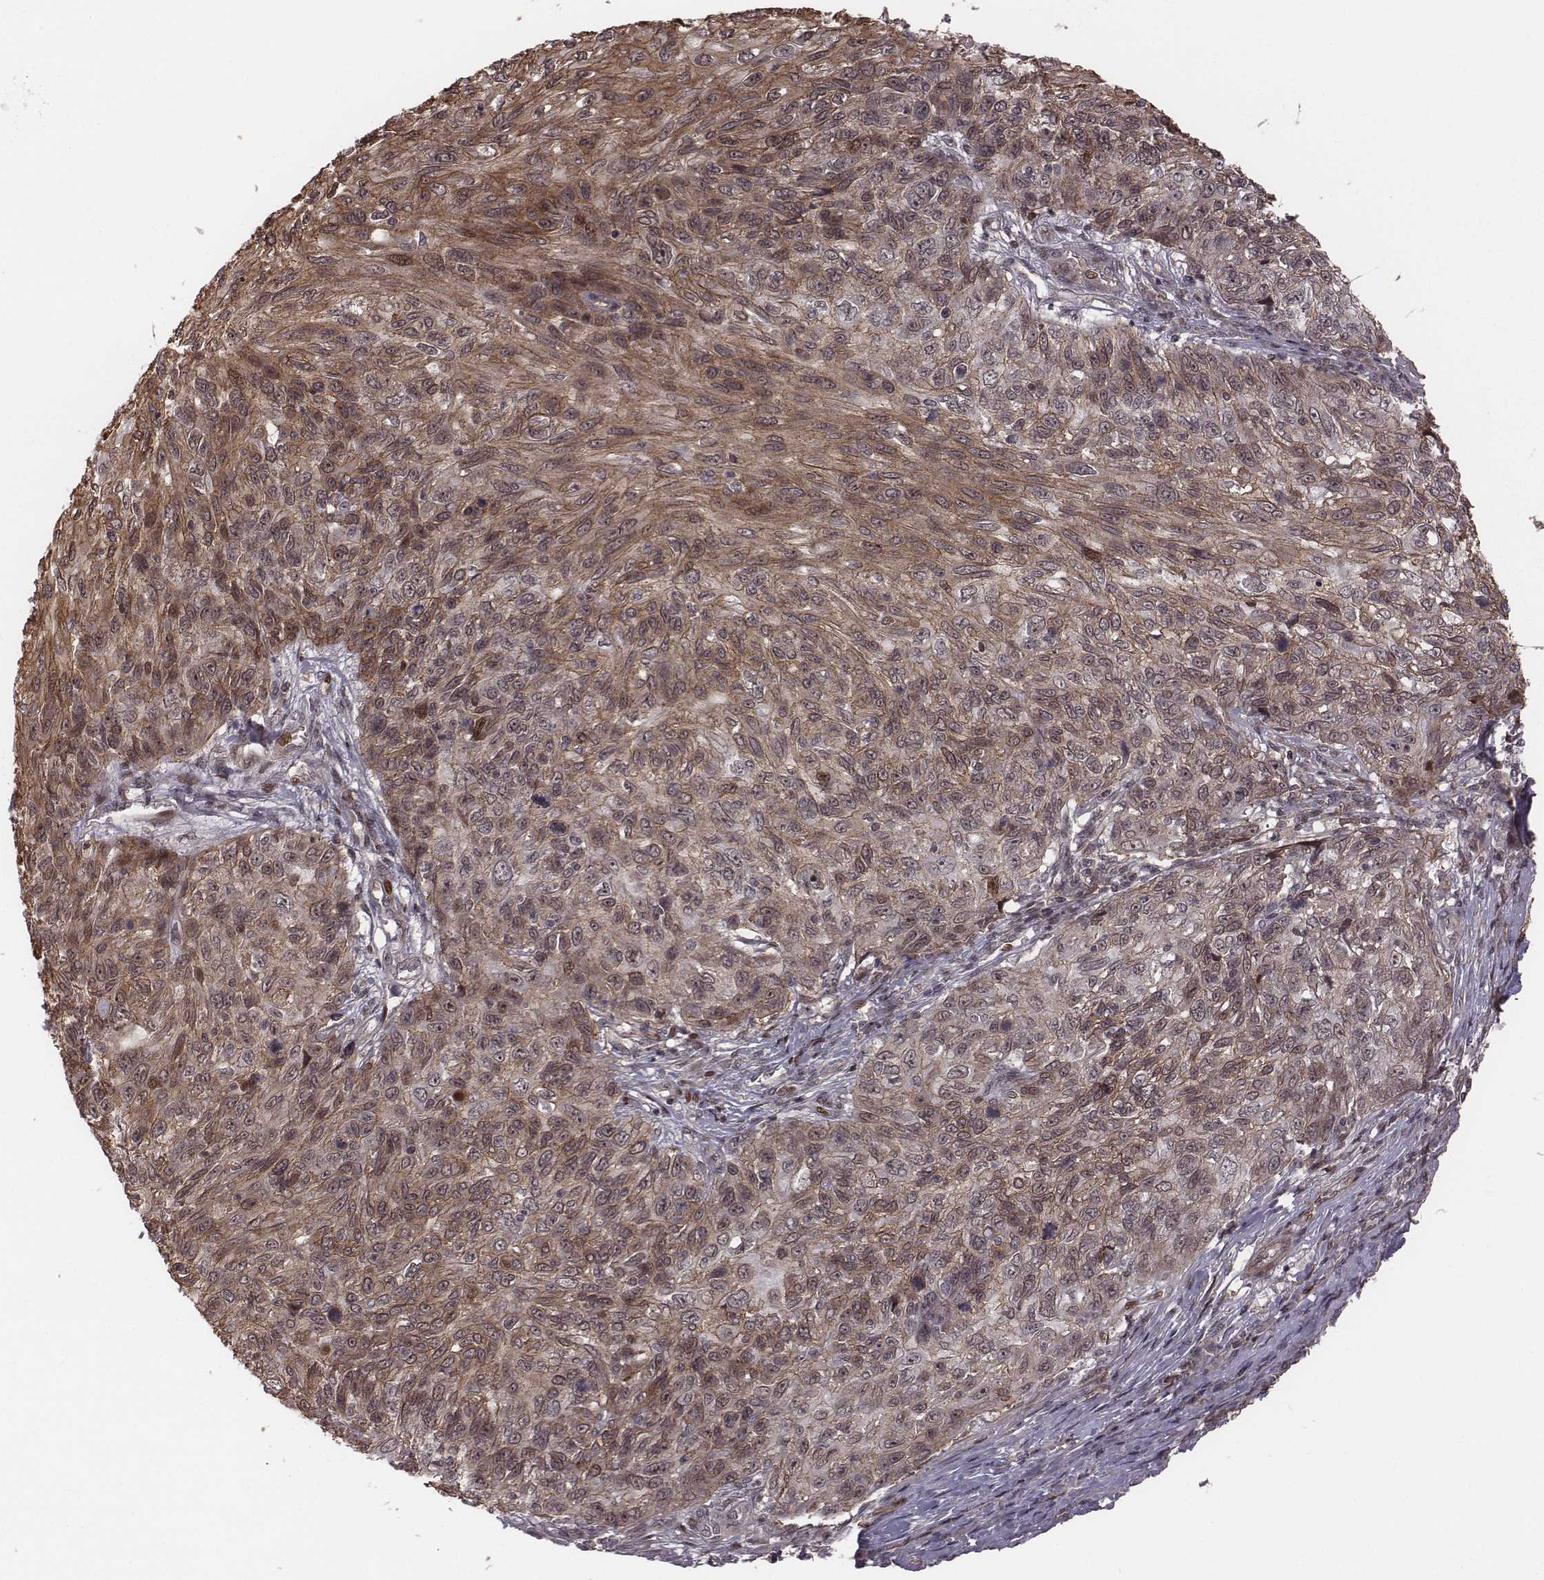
{"staining": {"intensity": "weak", "quantity": ">75%", "location": "cytoplasmic/membranous,nuclear"}, "tissue": "skin cancer", "cell_type": "Tumor cells", "image_type": "cancer", "snomed": [{"axis": "morphology", "description": "Squamous cell carcinoma, NOS"}, {"axis": "topography", "description": "Skin"}], "caption": "A low amount of weak cytoplasmic/membranous and nuclear staining is present in about >75% of tumor cells in squamous cell carcinoma (skin) tissue.", "gene": "RPL3", "patient": {"sex": "male", "age": 92}}